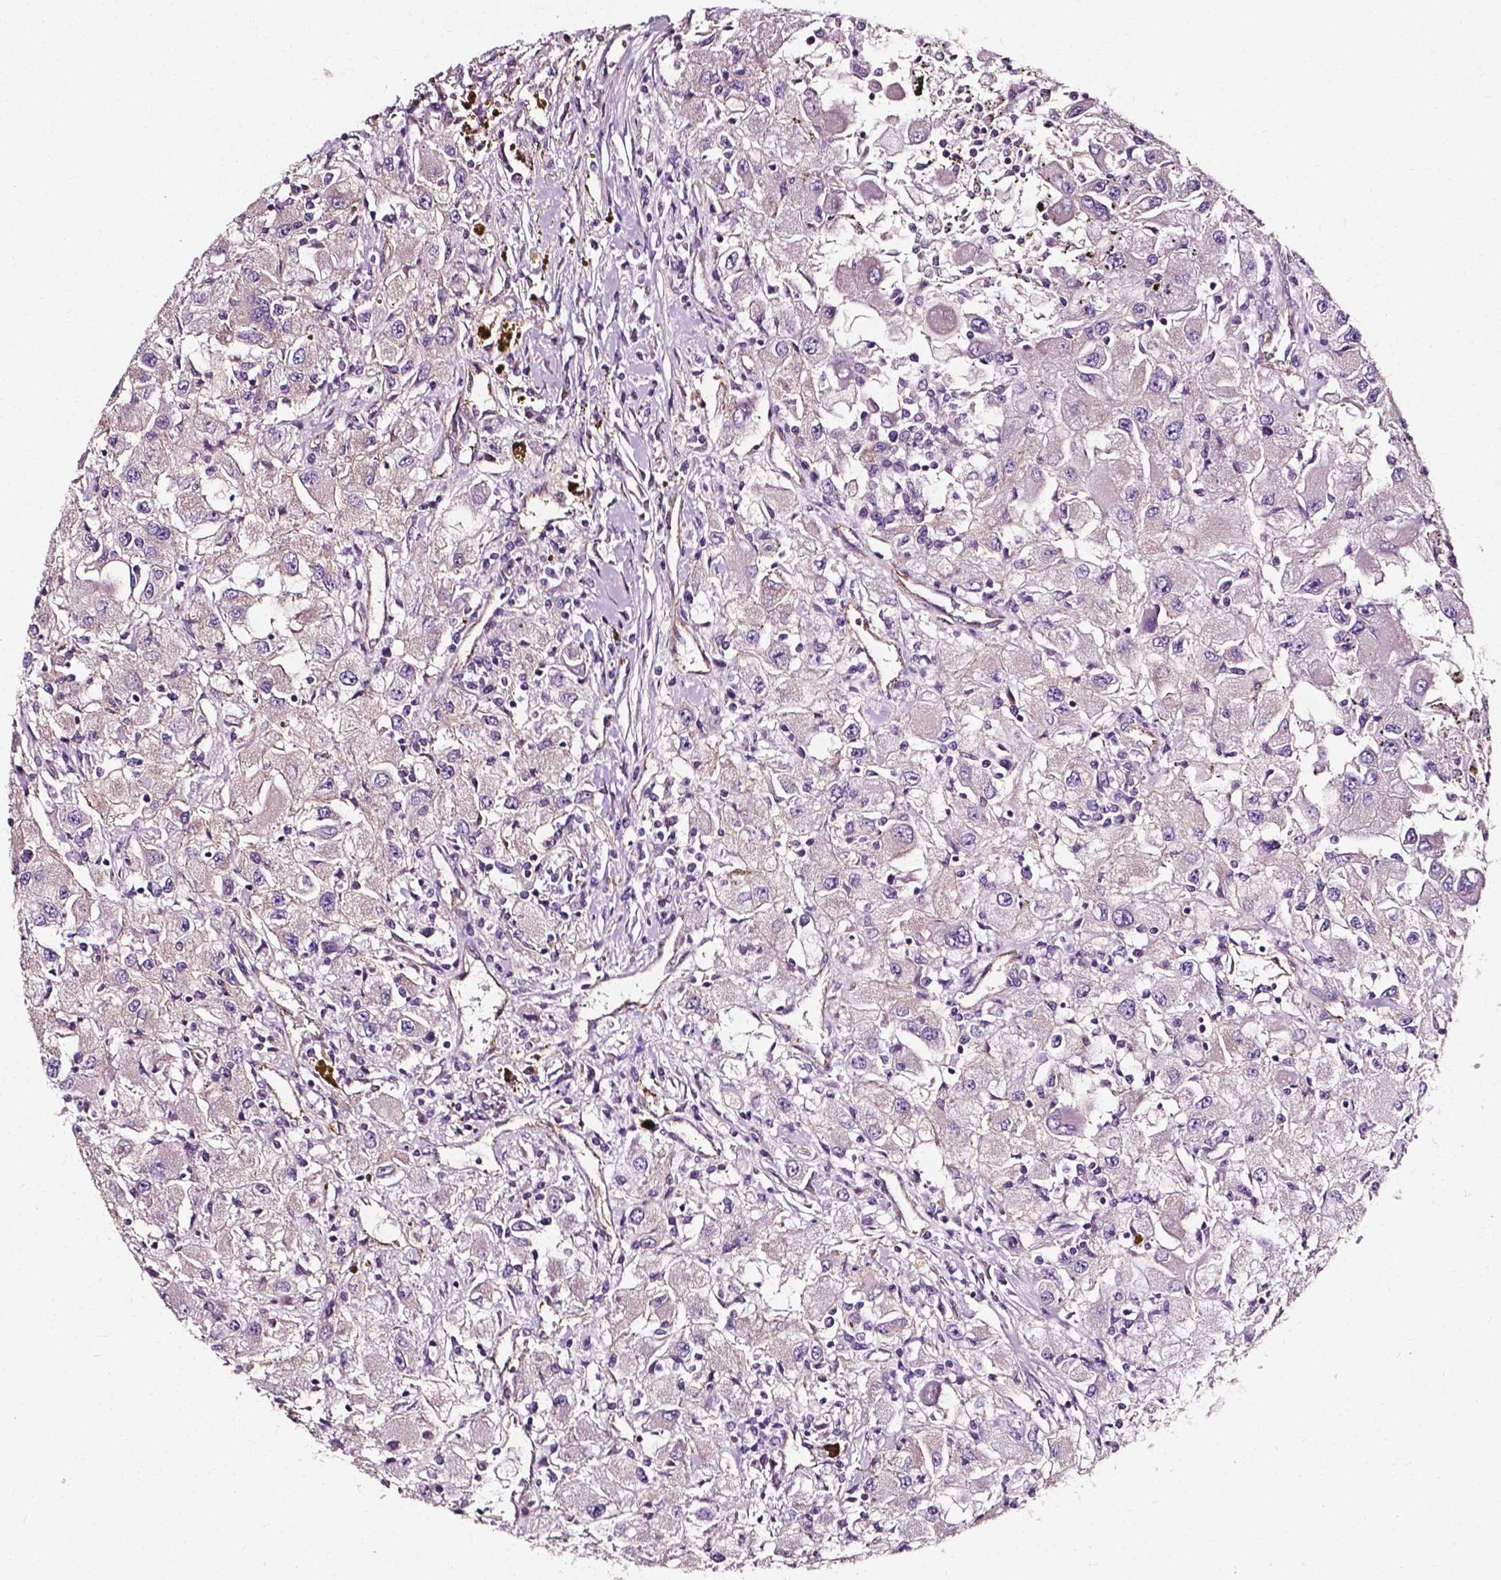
{"staining": {"intensity": "negative", "quantity": "none", "location": "none"}, "tissue": "renal cancer", "cell_type": "Tumor cells", "image_type": "cancer", "snomed": [{"axis": "morphology", "description": "Adenocarcinoma, NOS"}, {"axis": "topography", "description": "Kidney"}], "caption": "Image shows no protein expression in tumor cells of renal cancer (adenocarcinoma) tissue. The staining is performed using DAB (3,3'-diaminobenzidine) brown chromogen with nuclei counter-stained in using hematoxylin.", "gene": "ATG16L1", "patient": {"sex": "female", "age": 67}}